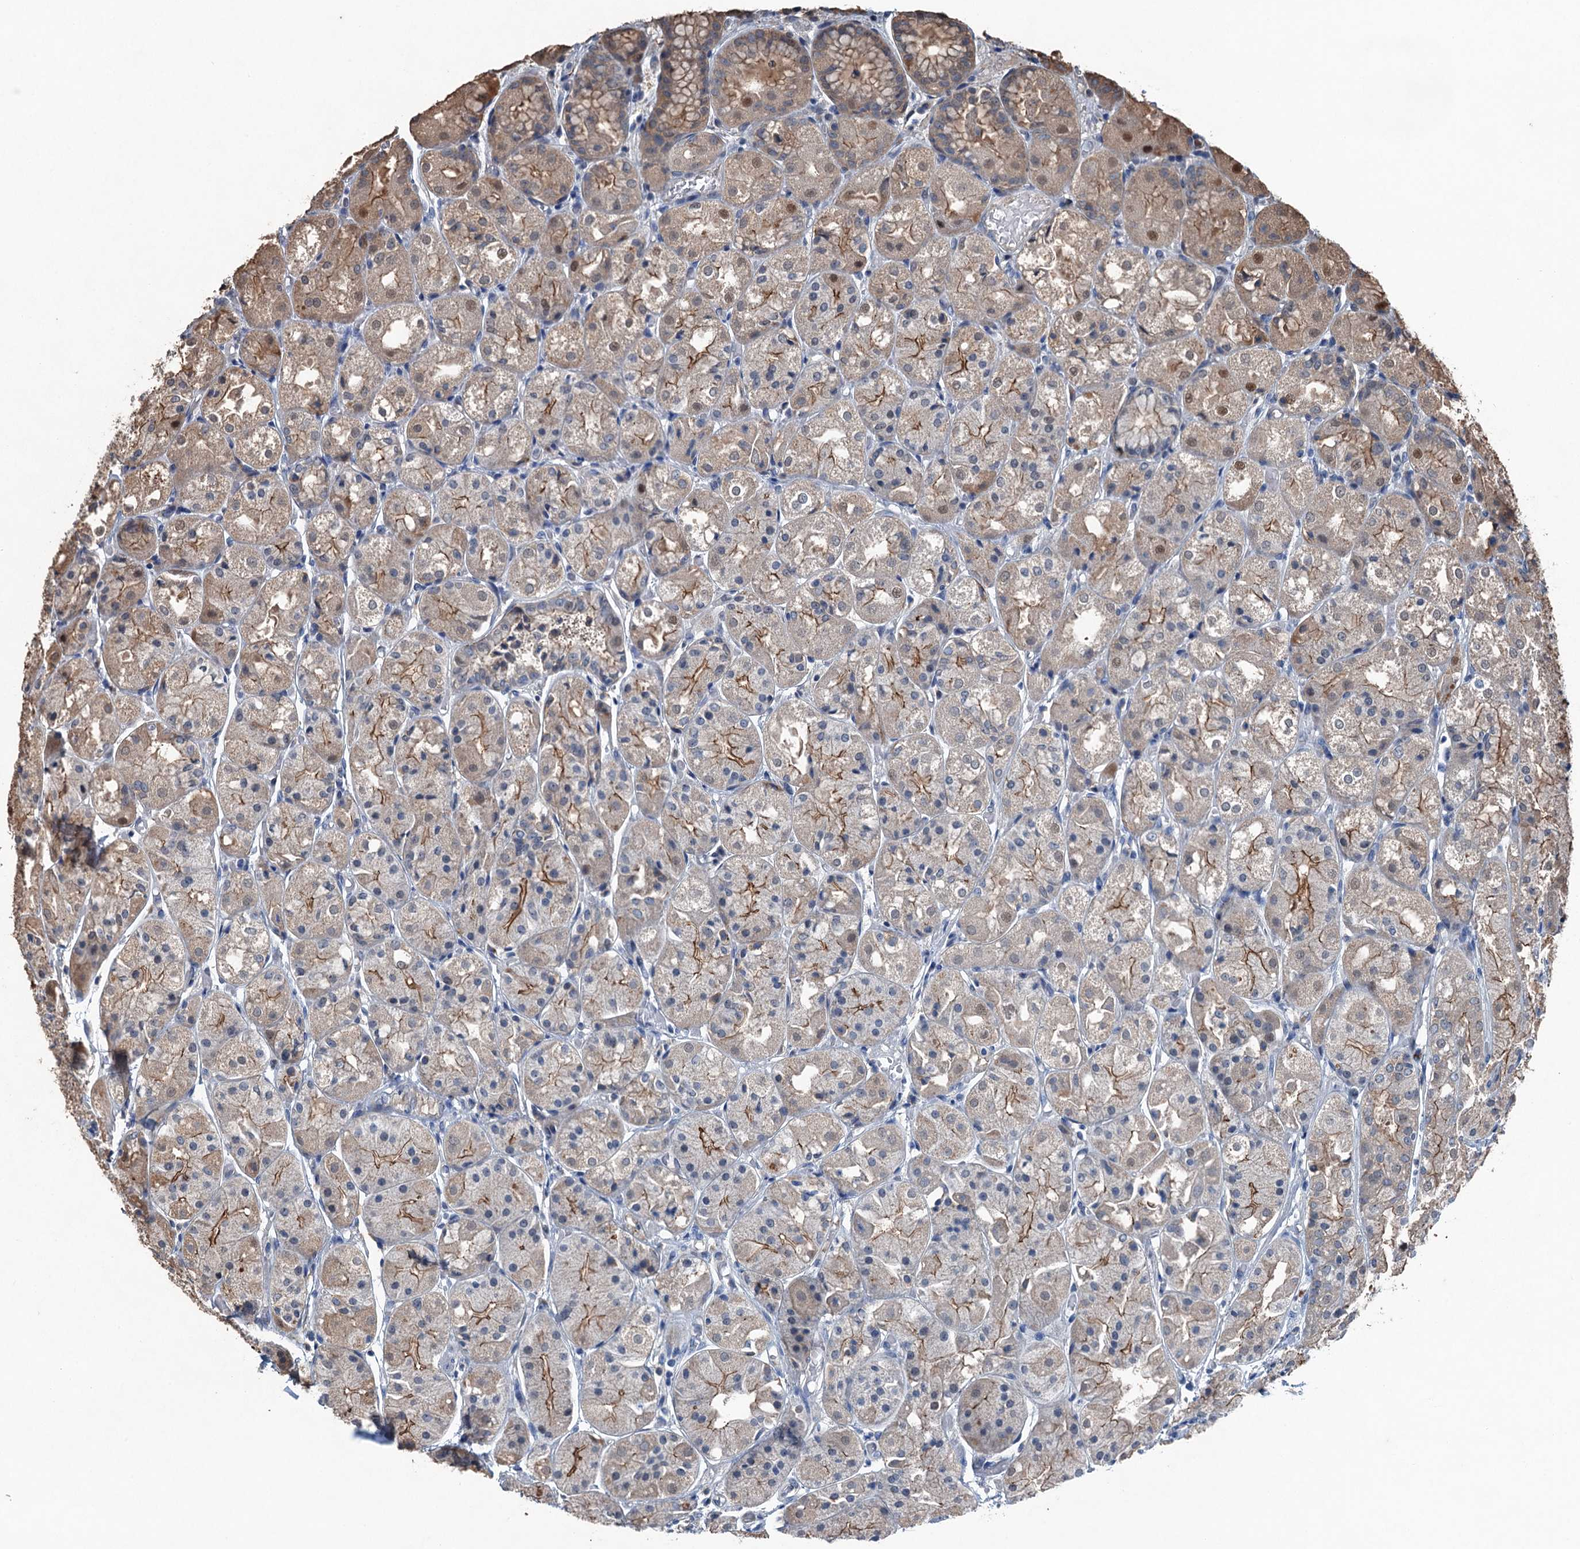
{"staining": {"intensity": "moderate", "quantity": "25%-75%", "location": "cytoplasmic/membranous,nuclear"}, "tissue": "stomach", "cell_type": "Glandular cells", "image_type": "normal", "snomed": [{"axis": "morphology", "description": "Normal tissue, NOS"}, {"axis": "topography", "description": "Stomach, upper"}], "caption": "A medium amount of moderate cytoplasmic/membranous,nuclear positivity is seen in approximately 25%-75% of glandular cells in normal stomach.", "gene": "NAA60", "patient": {"sex": "male", "age": 72}}